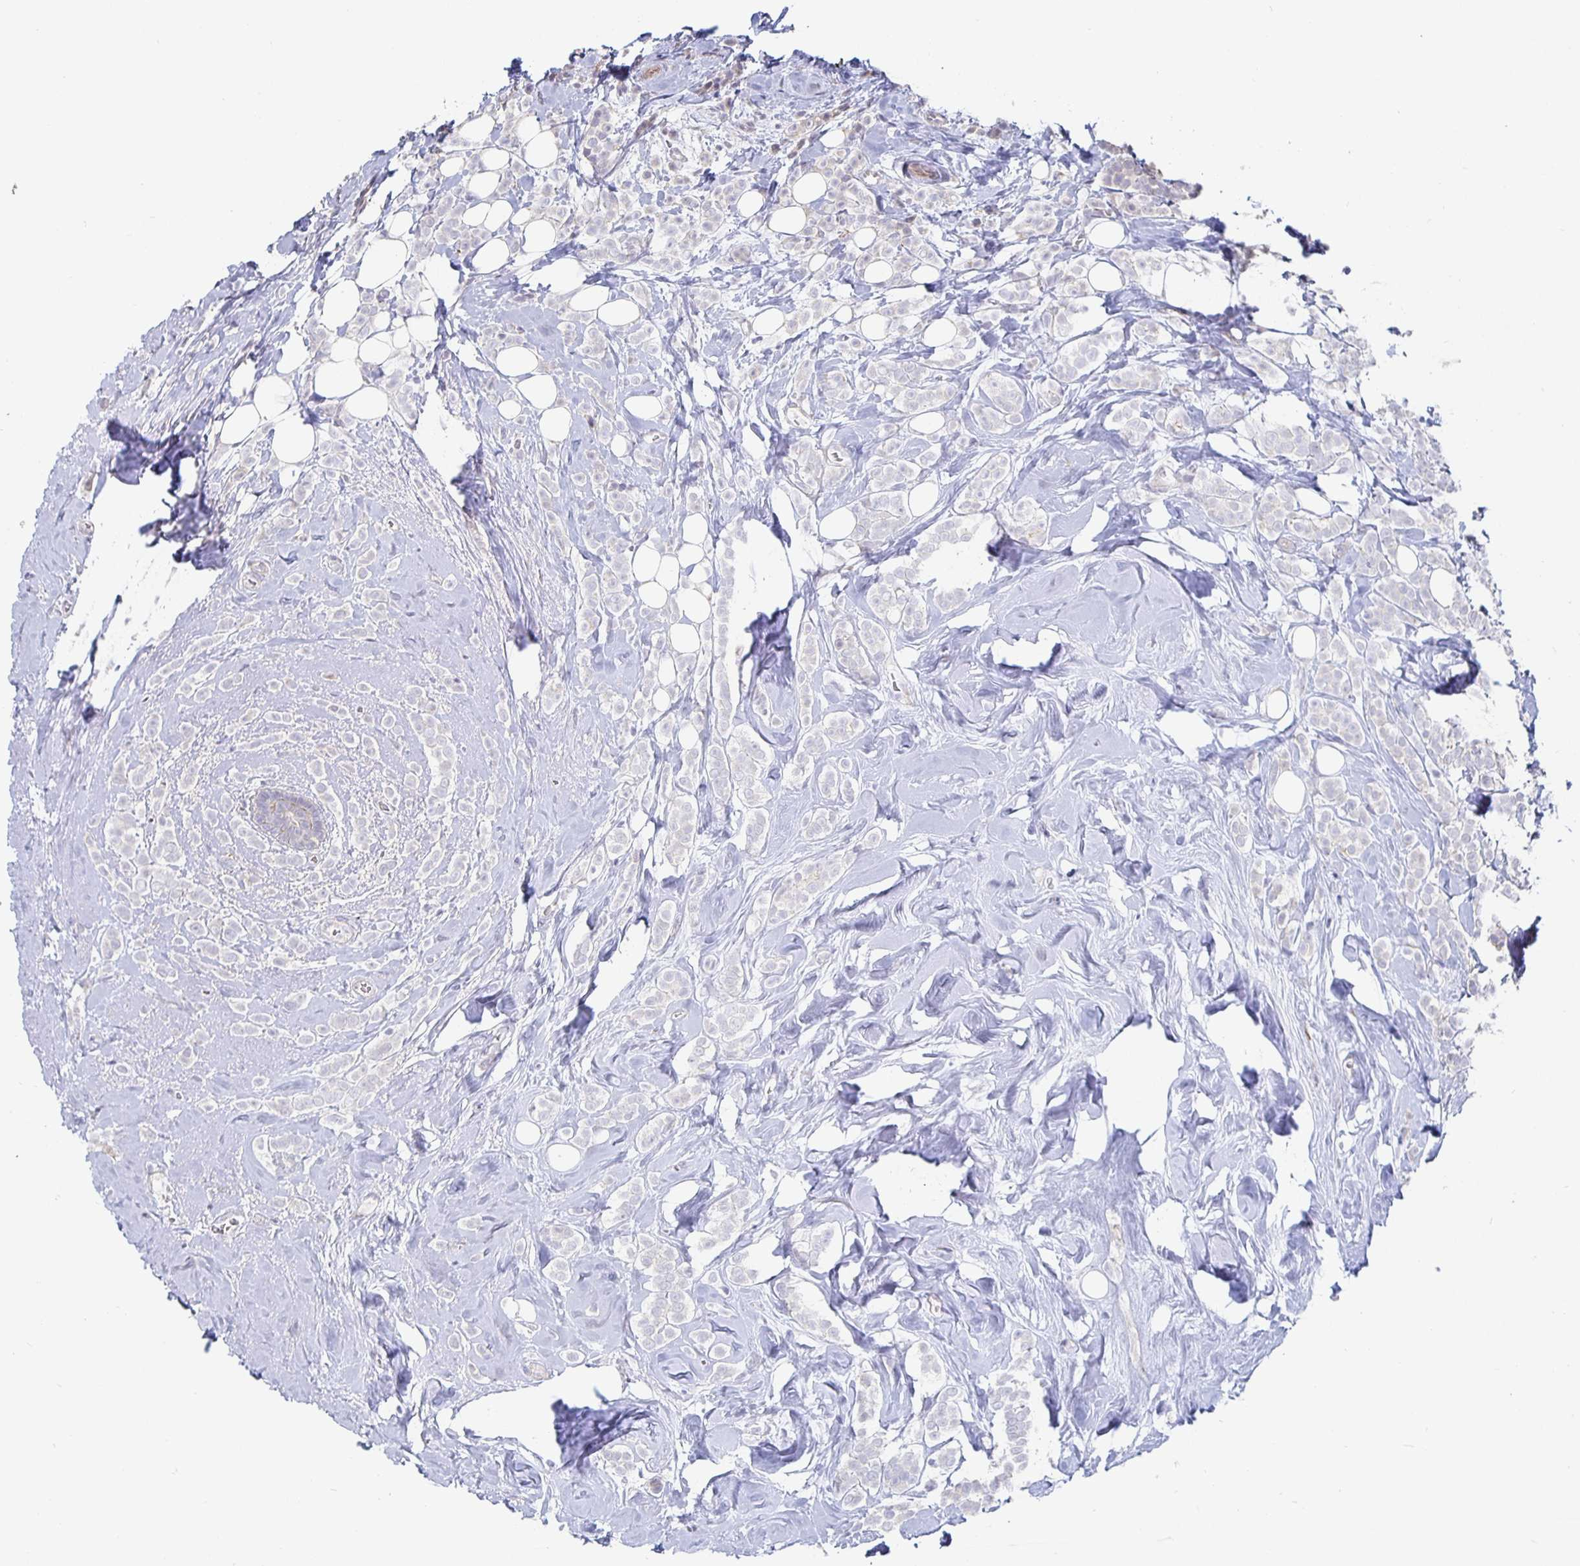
{"staining": {"intensity": "negative", "quantity": "none", "location": "none"}, "tissue": "breast cancer", "cell_type": "Tumor cells", "image_type": "cancer", "snomed": [{"axis": "morphology", "description": "Lobular carcinoma"}, {"axis": "topography", "description": "Breast"}], "caption": "Immunohistochemistry (IHC) micrograph of neoplastic tissue: breast lobular carcinoma stained with DAB shows no significant protein expression in tumor cells.", "gene": "S100G", "patient": {"sex": "female", "age": 49}}